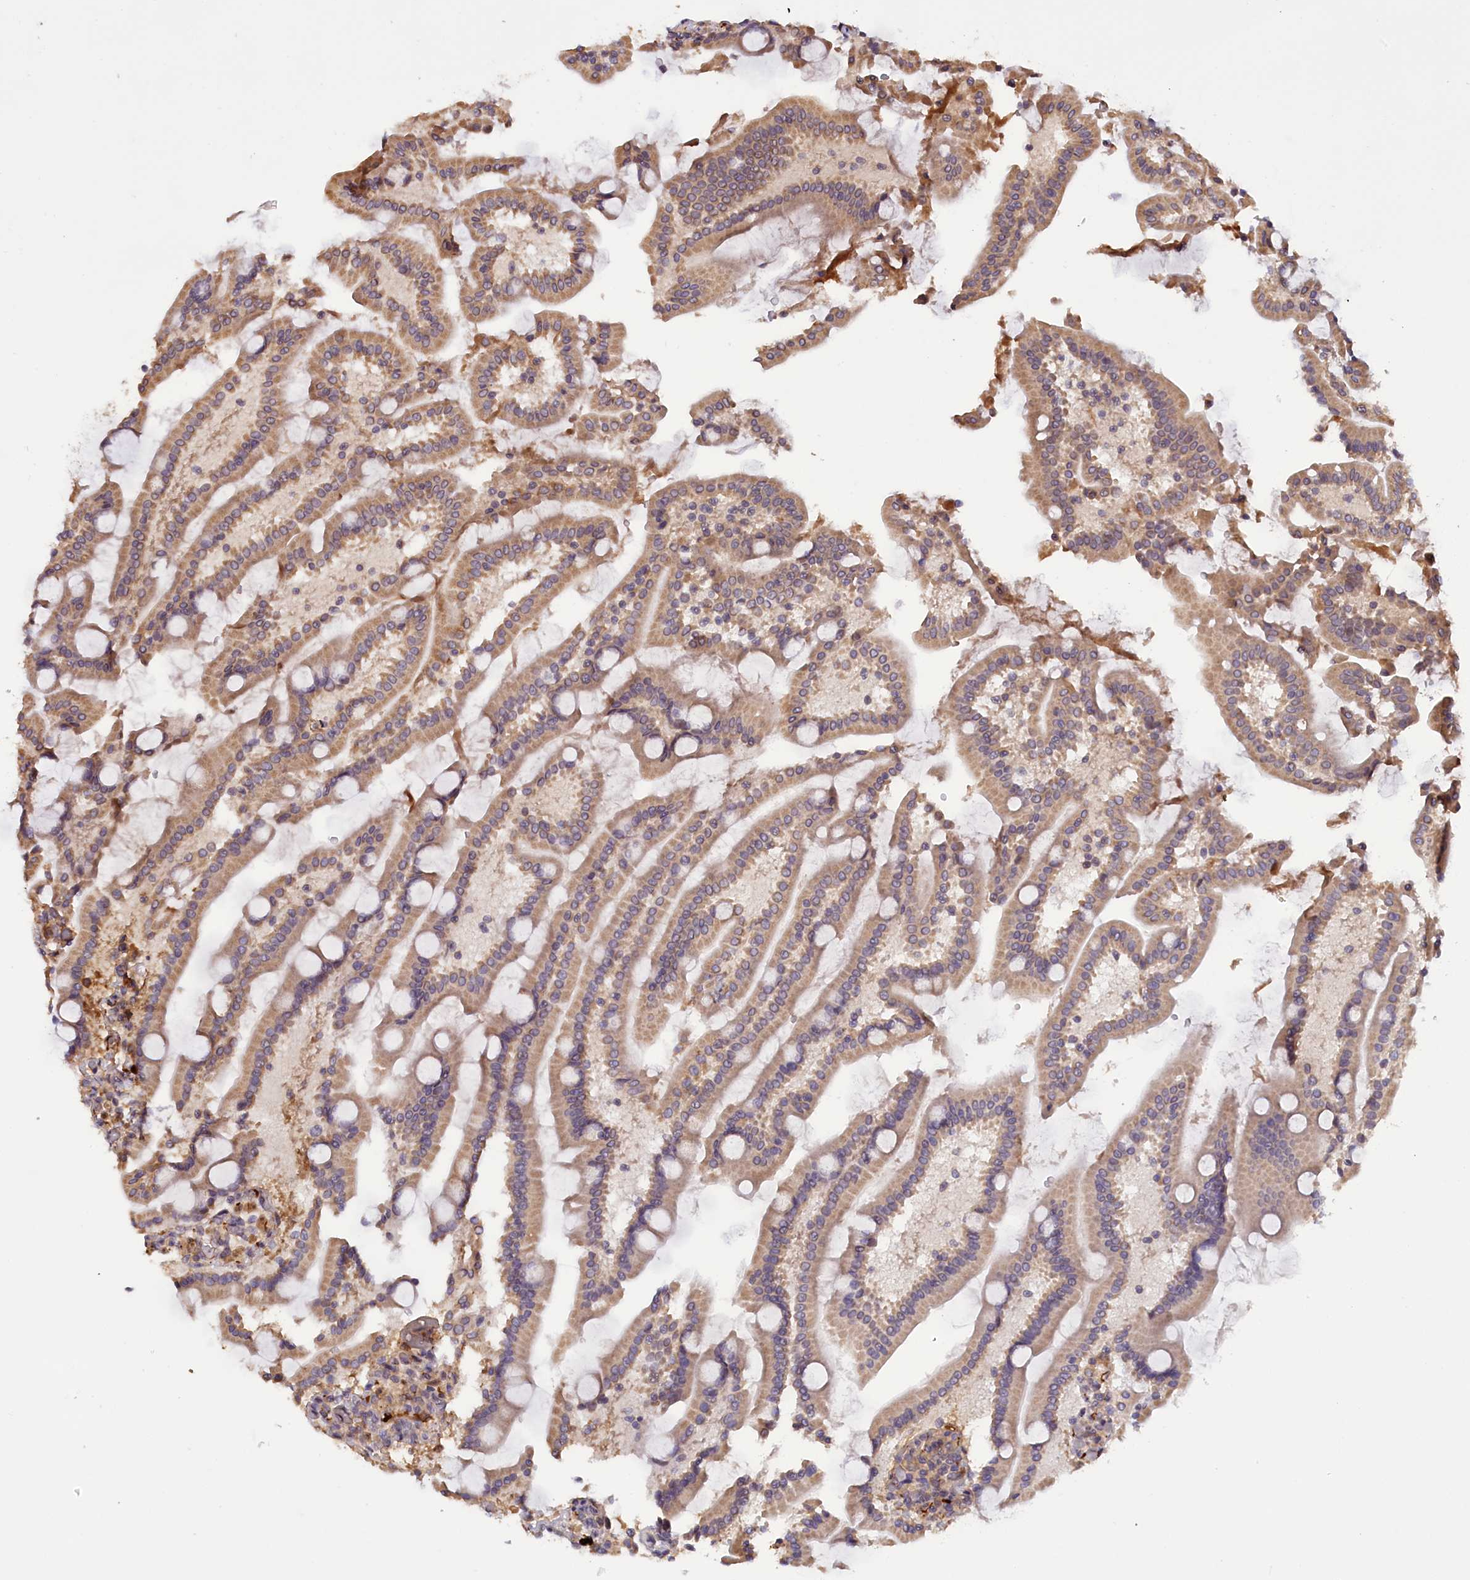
{"staining": {"intensity": "moderate", "quantity": ">75%", "location": "cytoplasmic/membranous"}, "tissue": "duodenum", "cell_type": "Glandular cells", "image_type": "normal", "snomed": [{"axis": "morphology", "description": "Normal tissue, NOS"}, {"axis": "topography", "description": "Duodenum"}], "caption": "Immunohistochemical staining of benign human duodenum shows >75% levels of moderate cytoplasmic/membranous protein expression in about >75% of glandular cells.", "gene": "RRAD", "patient": {"sex": "male", "age": 55}}